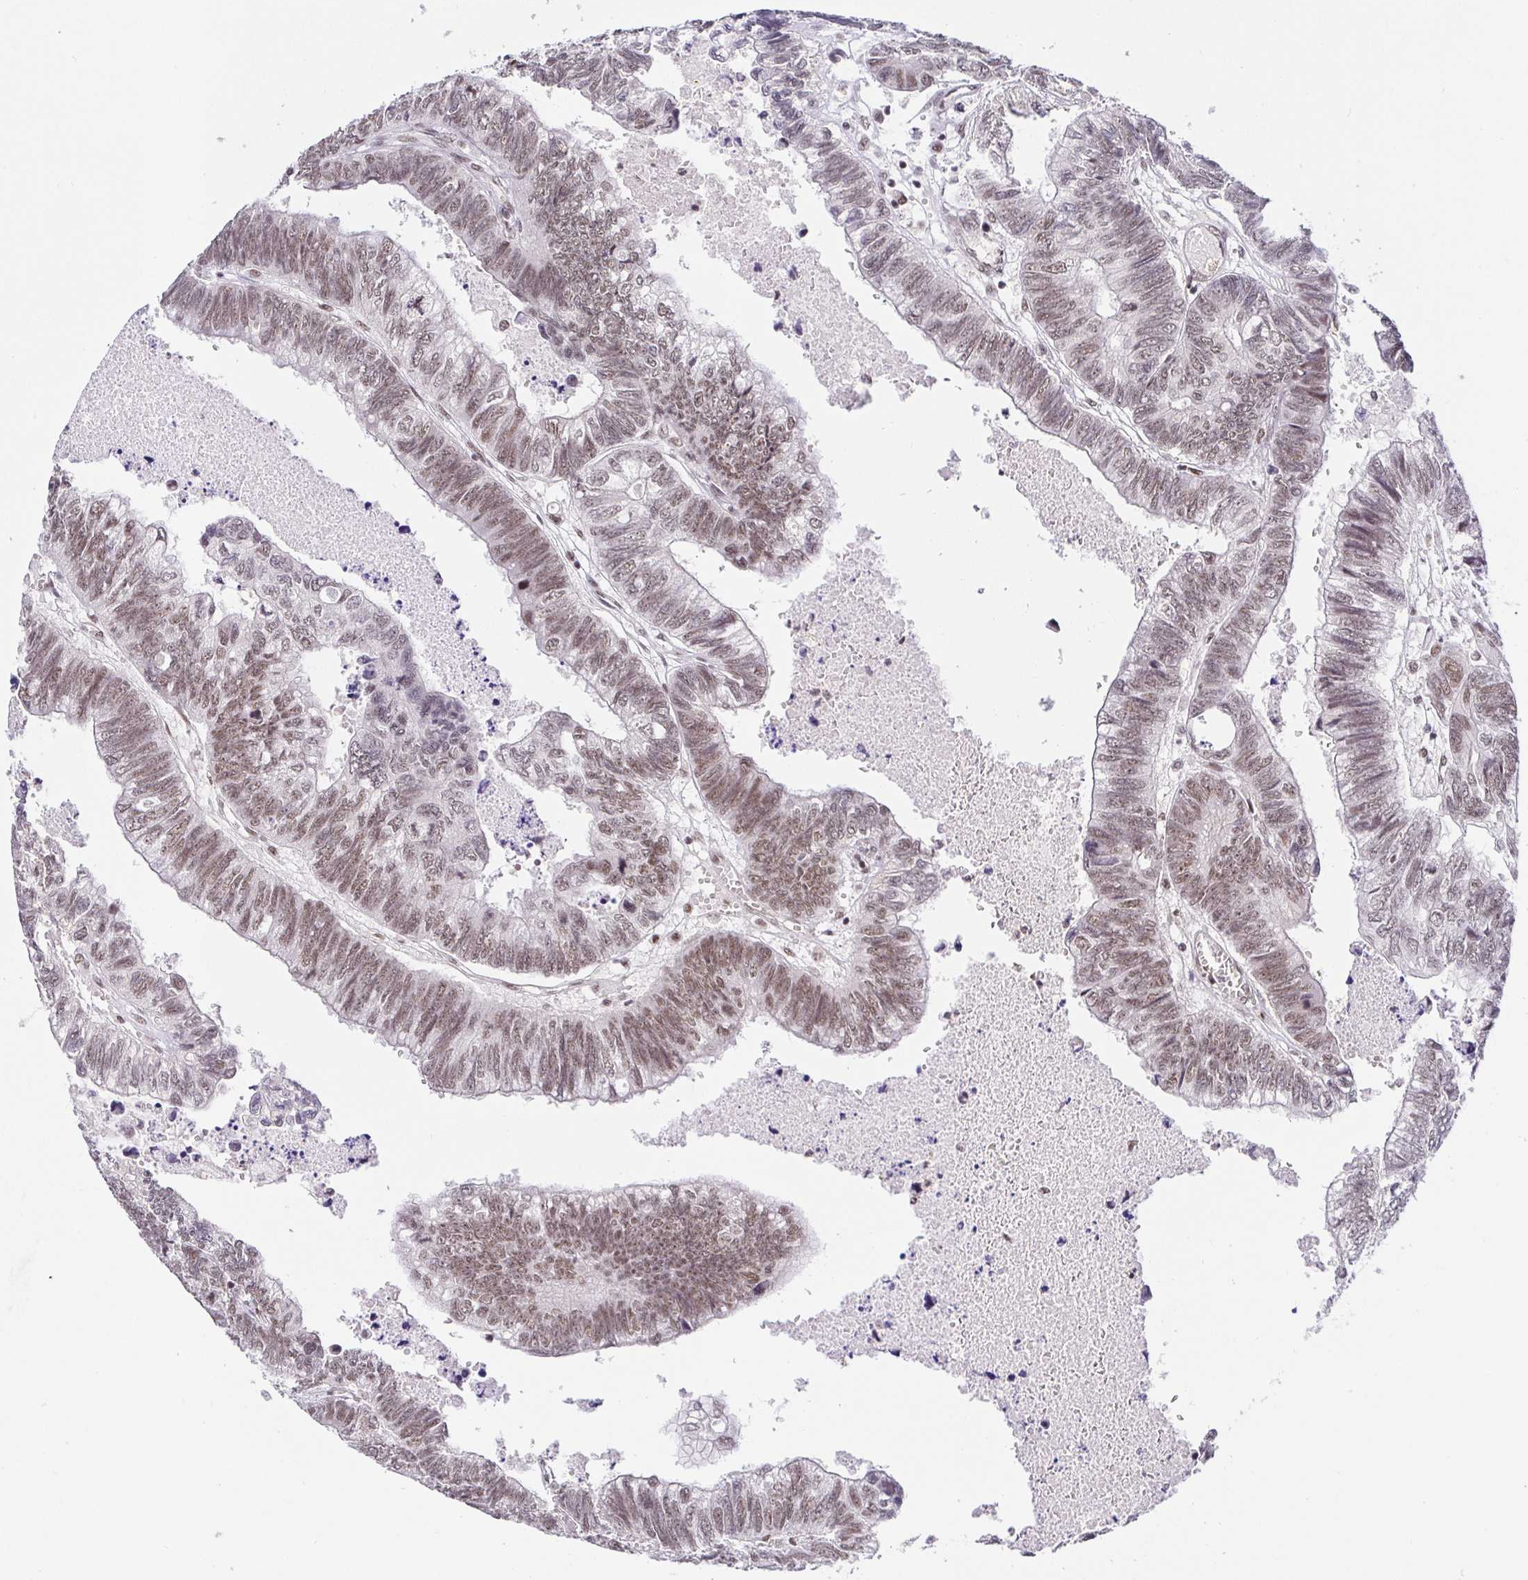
{"staining": {"intensity": "moderate", "quantity": ">75%", "location": "nuclear"}, "tissue": "colorectal cancer", "cell_type": "Tumor cells", "image_type": "cancer", "snomed": [{"axis": "morphology", "description": "Adenocarcinoma, NOS"}, {"axis": "topography", "description": "Colon"}], "caption": "Adenocarcinoma (colorectal) was stained to show a protein in brown. There is medium levels of moderate nuclear expression in approximately >75% of tumor cells.", "gene": "USF1", "patient": {"sex": "male", "age": 62}}